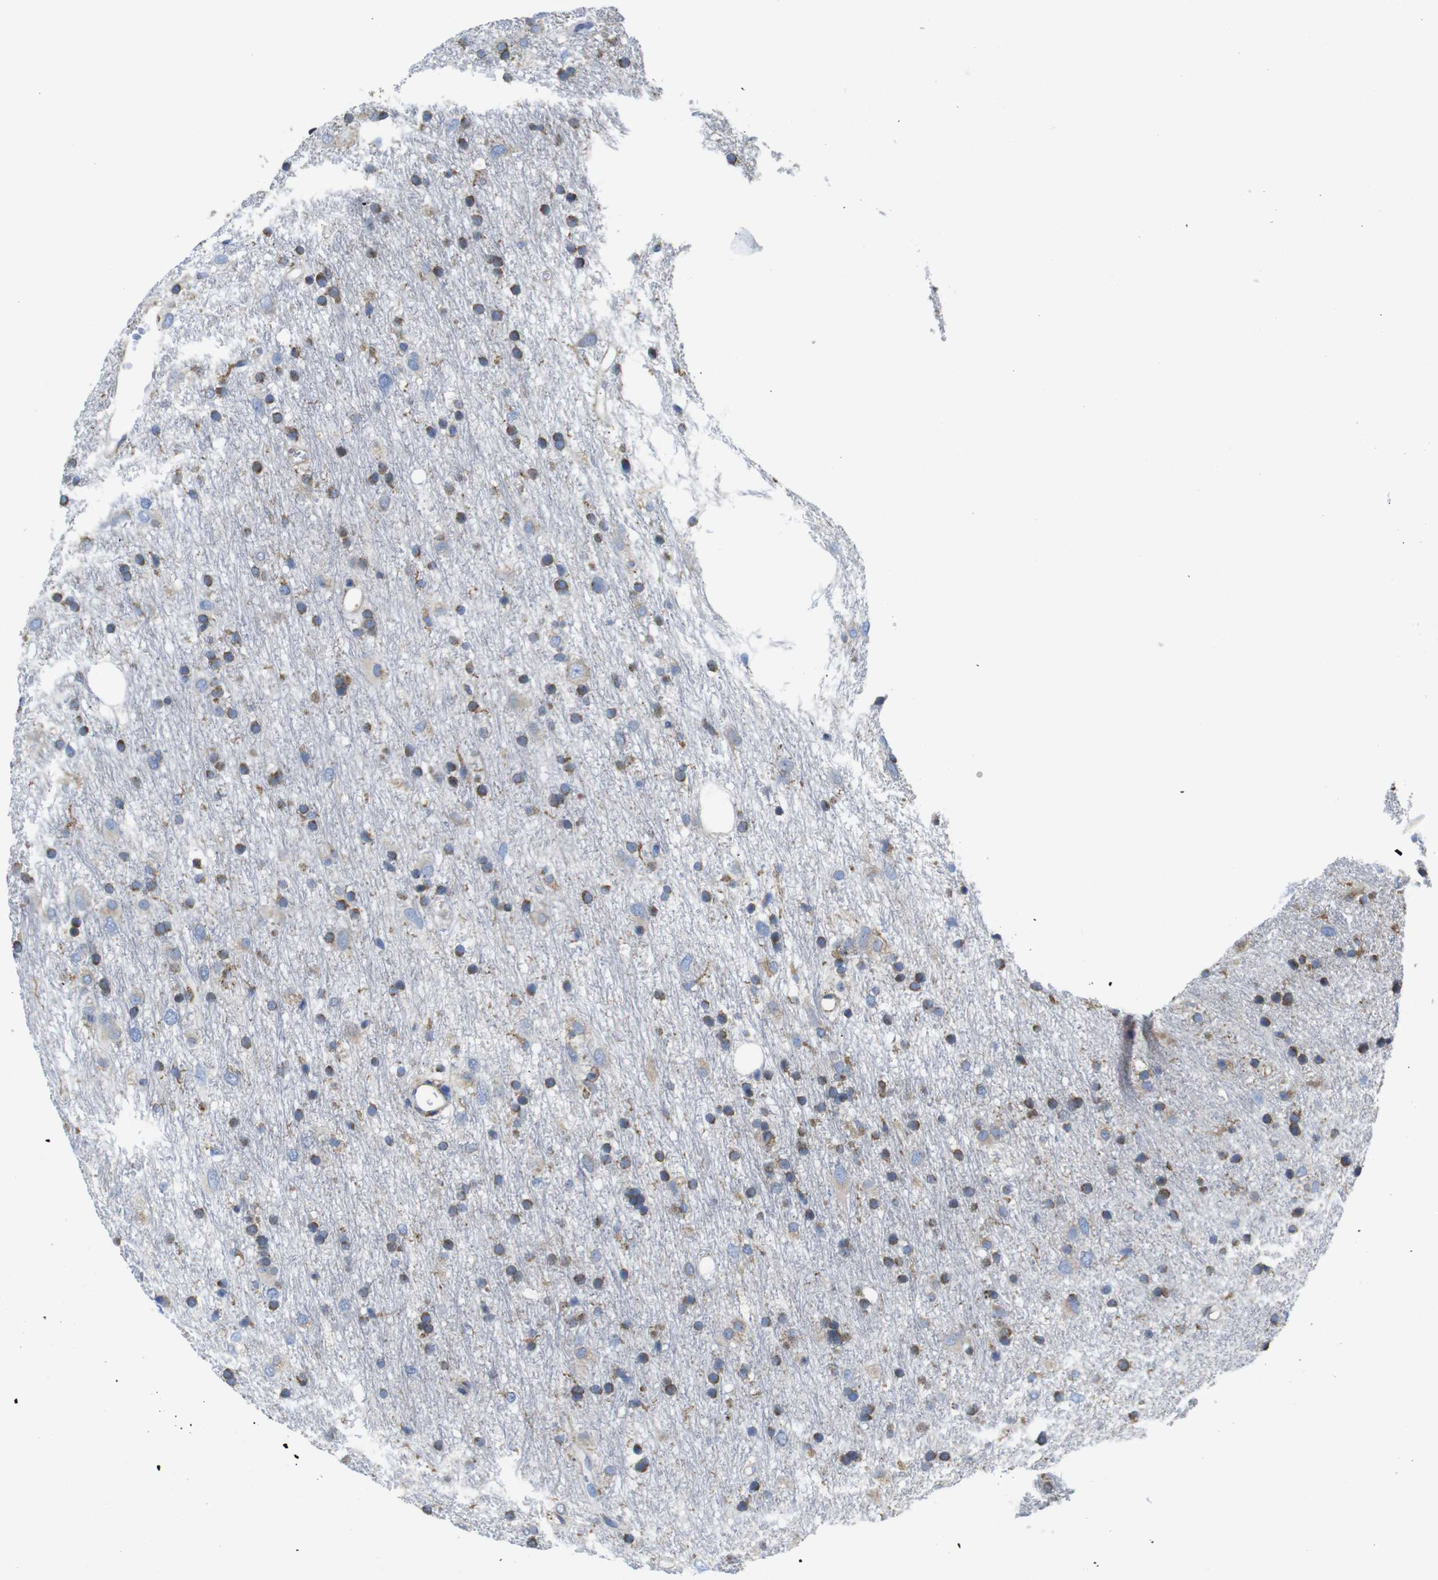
{"staining": {"intensity": "moderate", "quantity": ">75%", "location": "cytoplasmic/membranous"}, "tissue": "glioma", "cell_type": "Tumor cells", "image_type": "cancer", "snomed": [{"axis": "morphology", "description": "Glioma, malignant, Low grade"}, {"axis": "topography", "description": "Brain"}], "caption": "Immunohistochemistry (IHC) of glioma reveals medium levels of moderate cytoplasmic/membranous expression in about >75% of tumor cells.", "gene": "PPIB", "patient": {"sex": "male", "age": 77}}